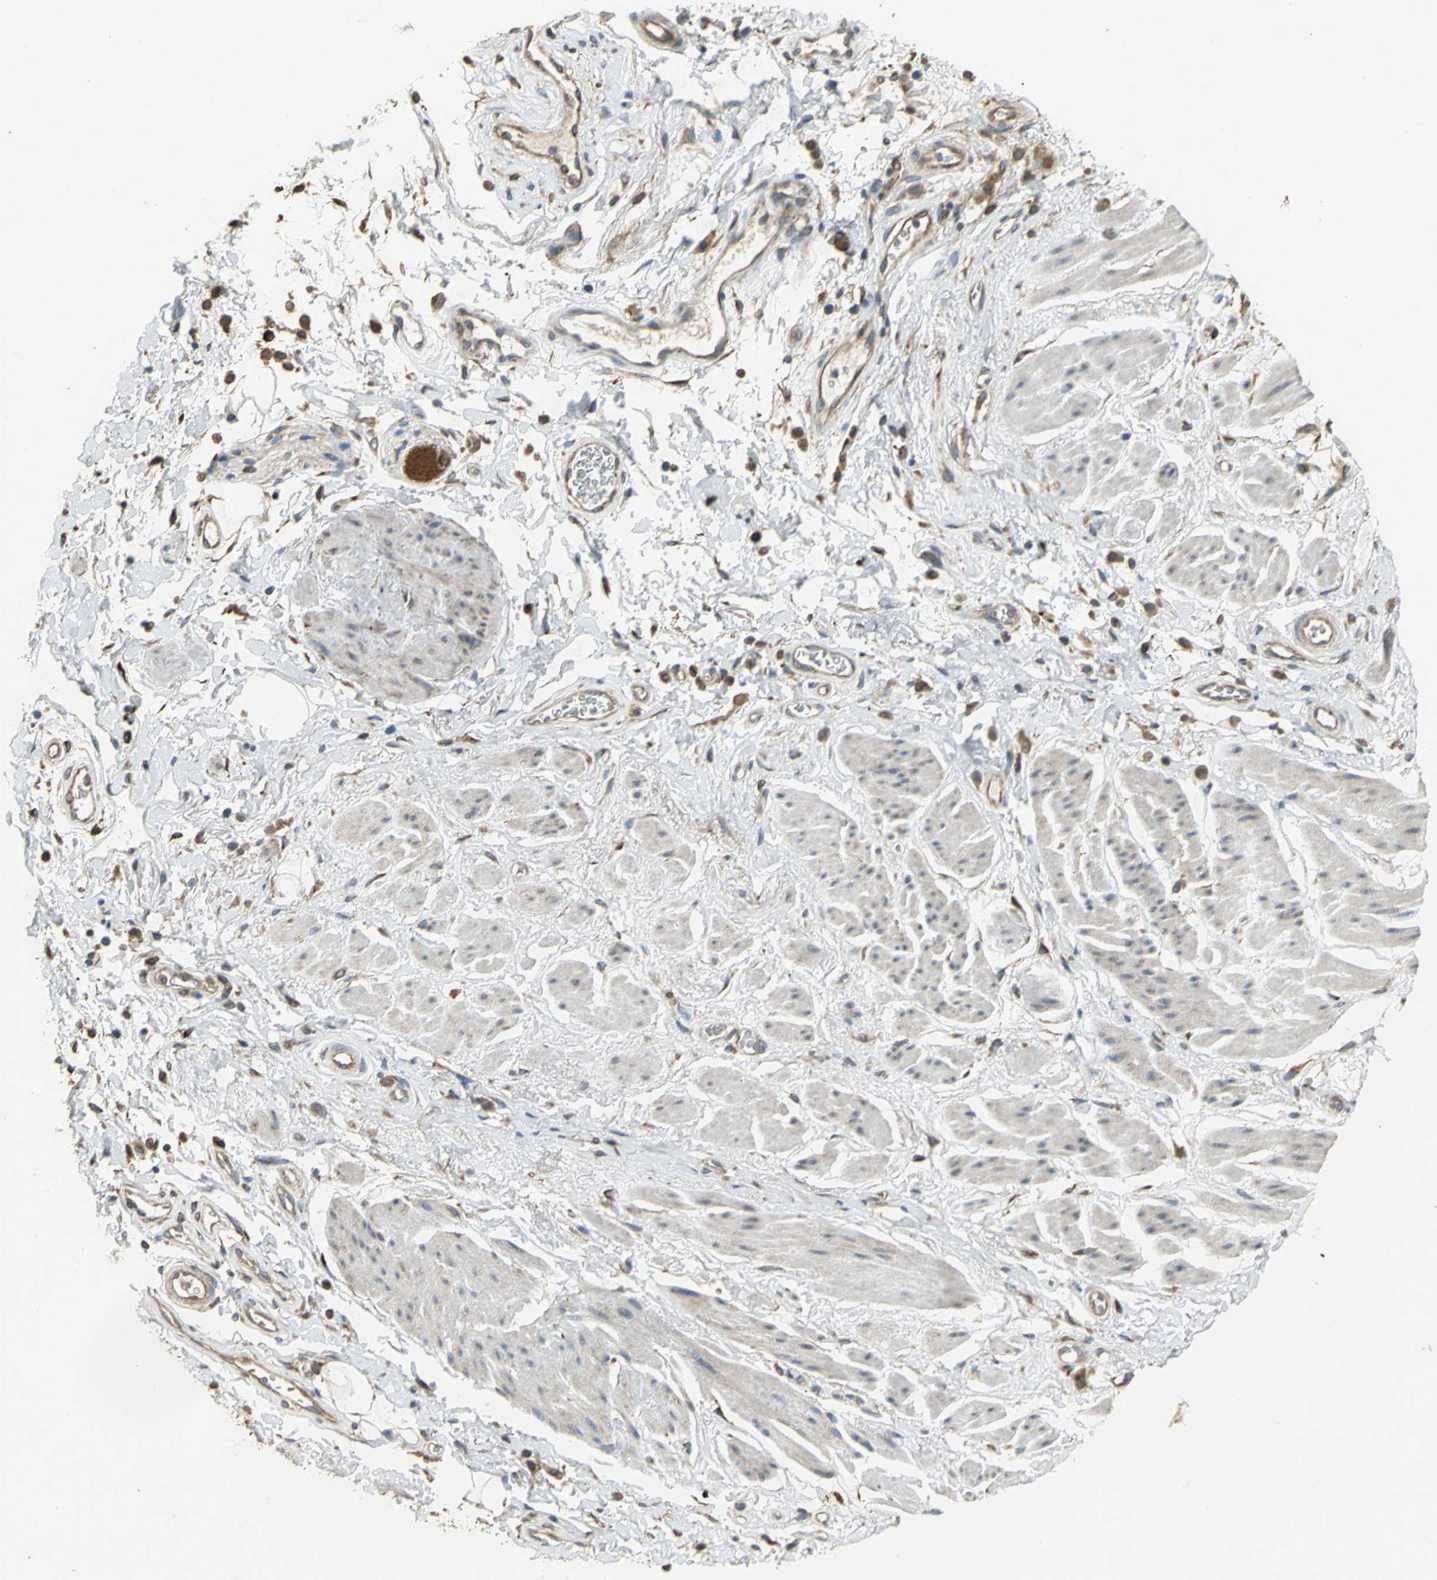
{"staining": {"intensity": "moderate", "quantity": ">75%", "location": "cytoplasmic/membranous"}, "tissue": "adipose tissue", "cell_type": "Adipocytes", "image_type": "normal", "snomed": [{"axis": "morphology", "description": "Normal tissue, NOS"}, {"axis": "topography", "description": "Soft tissue"}, {"axis": "topography", "description": "Peripheral nerve tissue"}], "caption": "An image of adipose tissue stained for a protein shows moderate cytoplasmic/membranous brown staining in adipocytes. (DAB (3,3'-diaminobenzidine) IHC with brightfield microscopy, high magnification).", "gene": "SYVN1", "patient": {"sex": "female", "age": 71}}